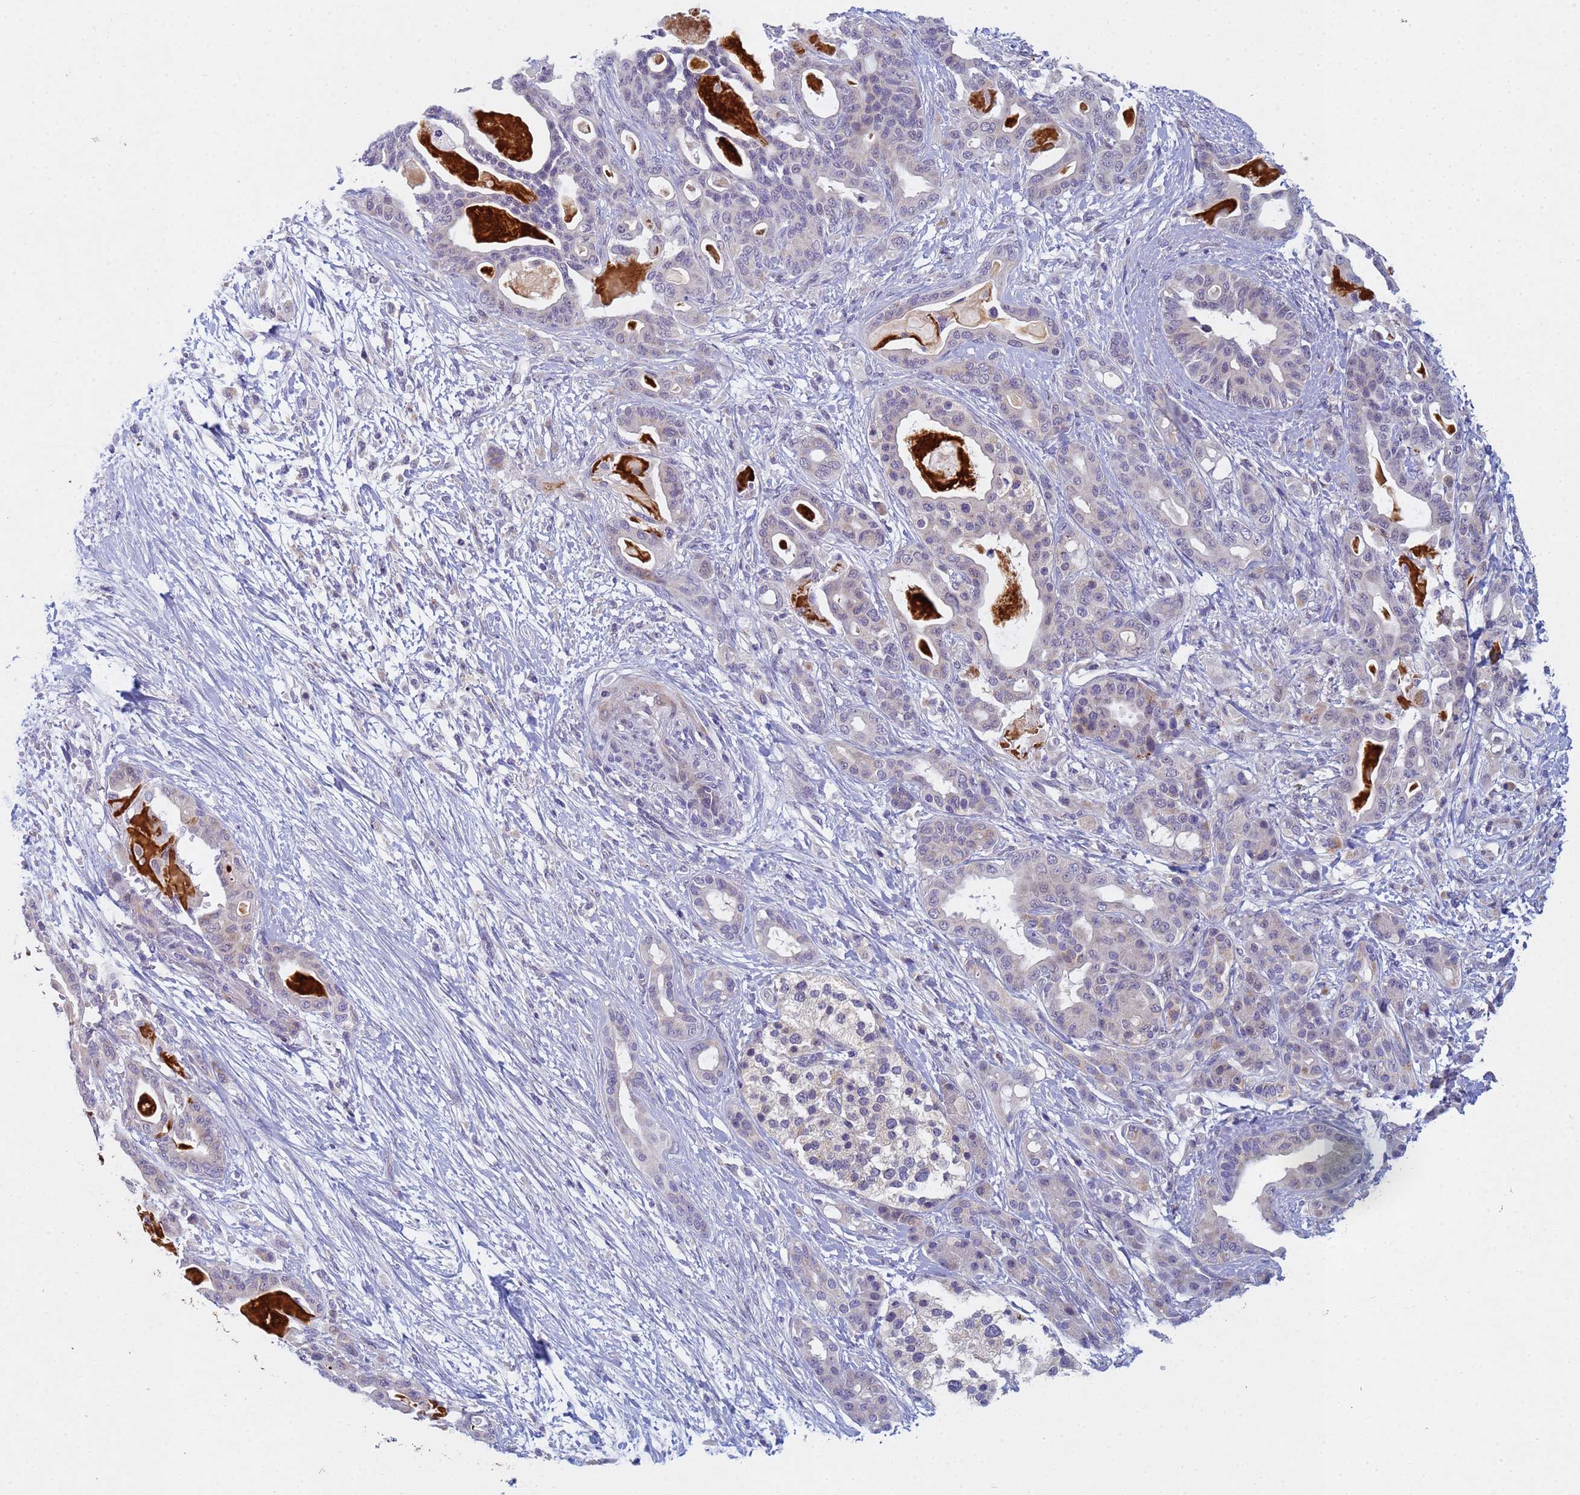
{"staining": {"intensity": "negative", "quantity": "none", "location": "none"}, "tissue": "pancreatic cancer", "cell_type": "Tumor cells", "image_type": "cancer", "snomed": [{"axis": "morphology", "description": "Adenocarcinoma, NOS"}, {"axis": "topography", "description": "Pancreas"}], "caption": "The photomicrograph displays no significant staining in tumor cells of adenocarcinoma (pancreatic).", "gene": "TNPO2", "patient": {"sex": "male", "age": 63}}